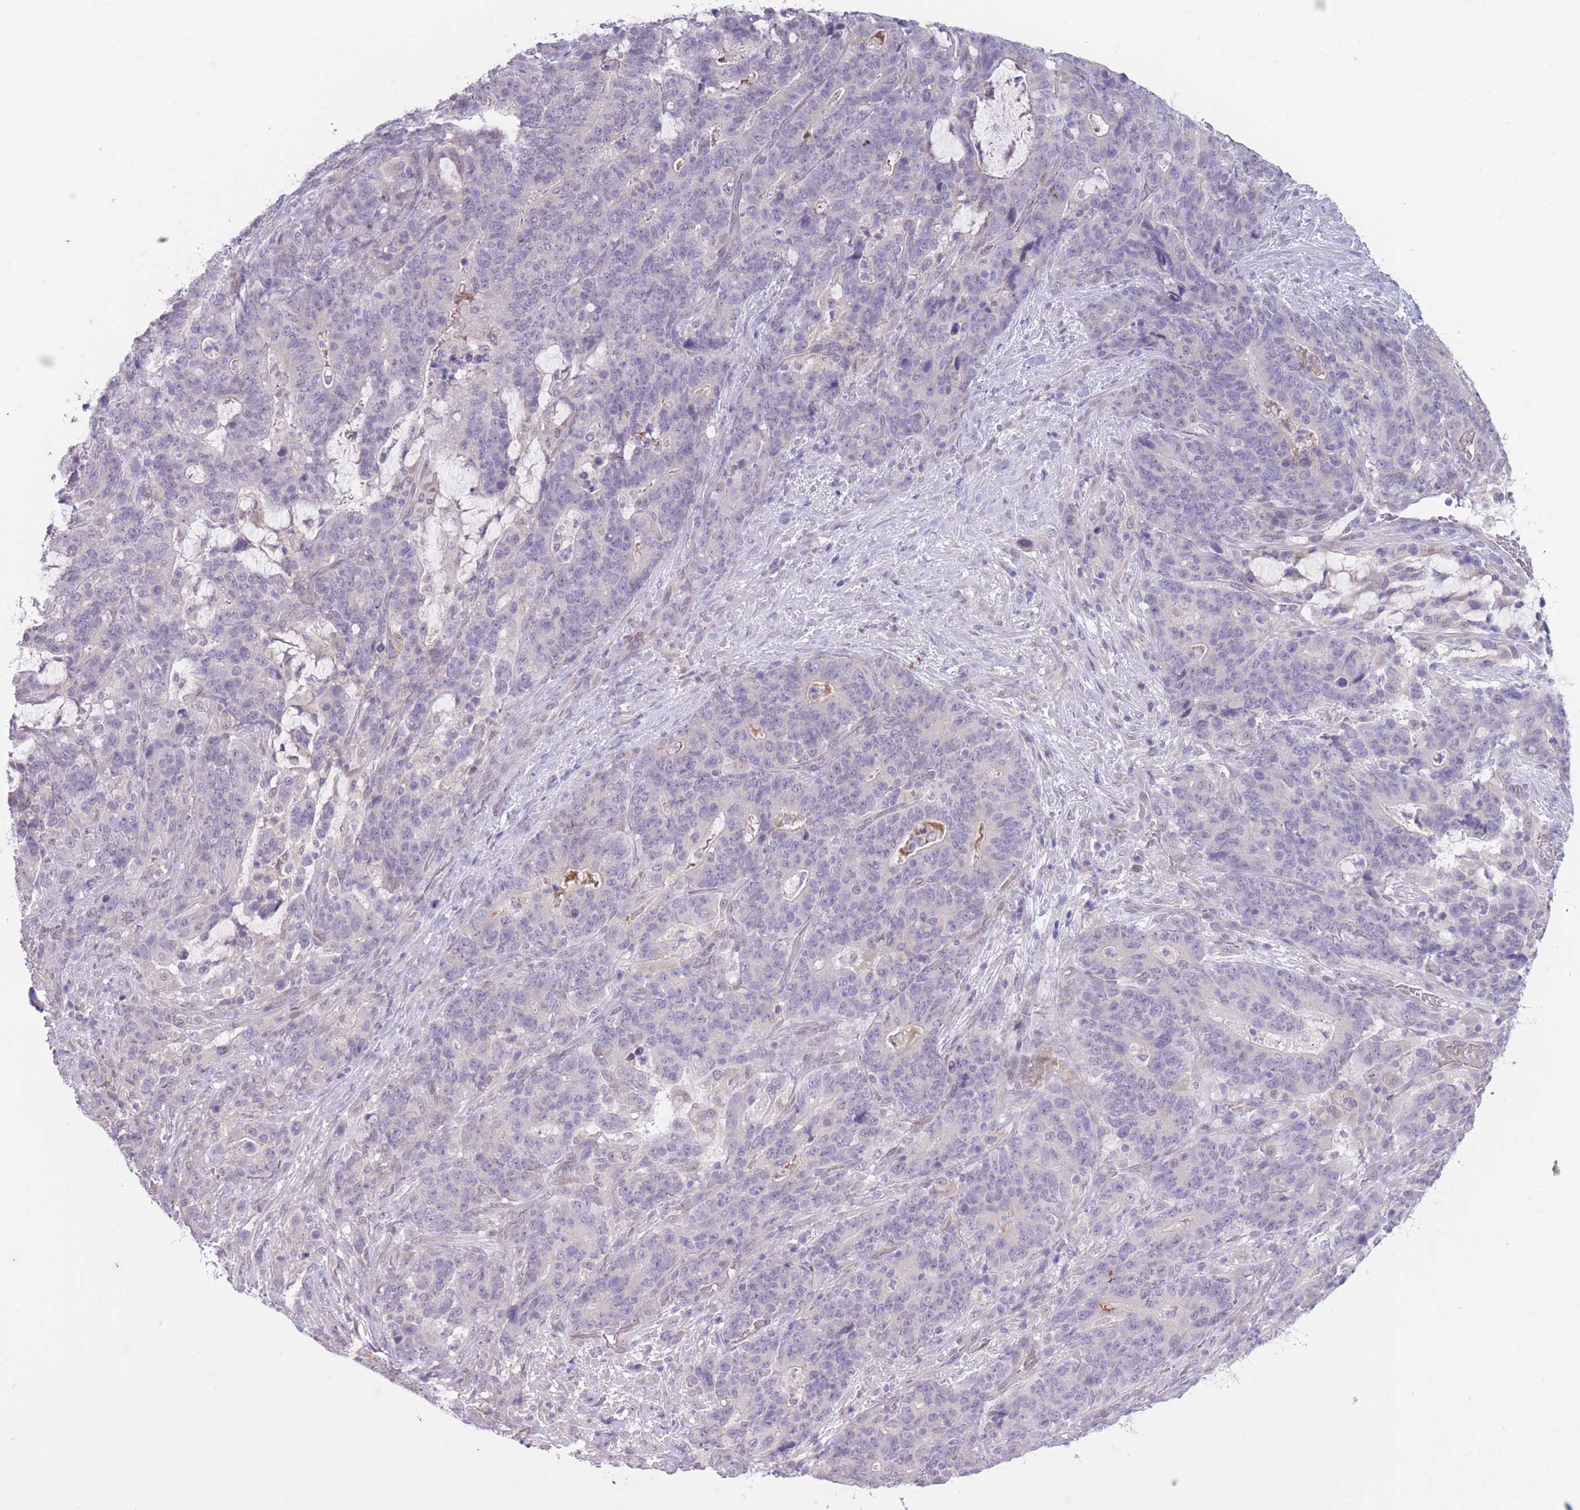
{"staining": {"intensity": "negative", "quantity": "none", "location": "none"}, "tissue": "stomach cancer", "cell_type": "Tumor cells", "image_type": "cancer", "snomed": [{"axis": "morphology", "description": "Normal tissue, NOS"}, {"axis": "morphology", "description": "Adenocarcinoma, NOS"}, {"axis": "topography", "description": "Stomach"}], "caption": "Immunohistochemistry image of neoplastic tissue: human stomach cancer stained with DAB exhibits no significant protein staining in tumor cells.", "gene": "ARPIN", "patient": {"sex": "female", "age": 64}}